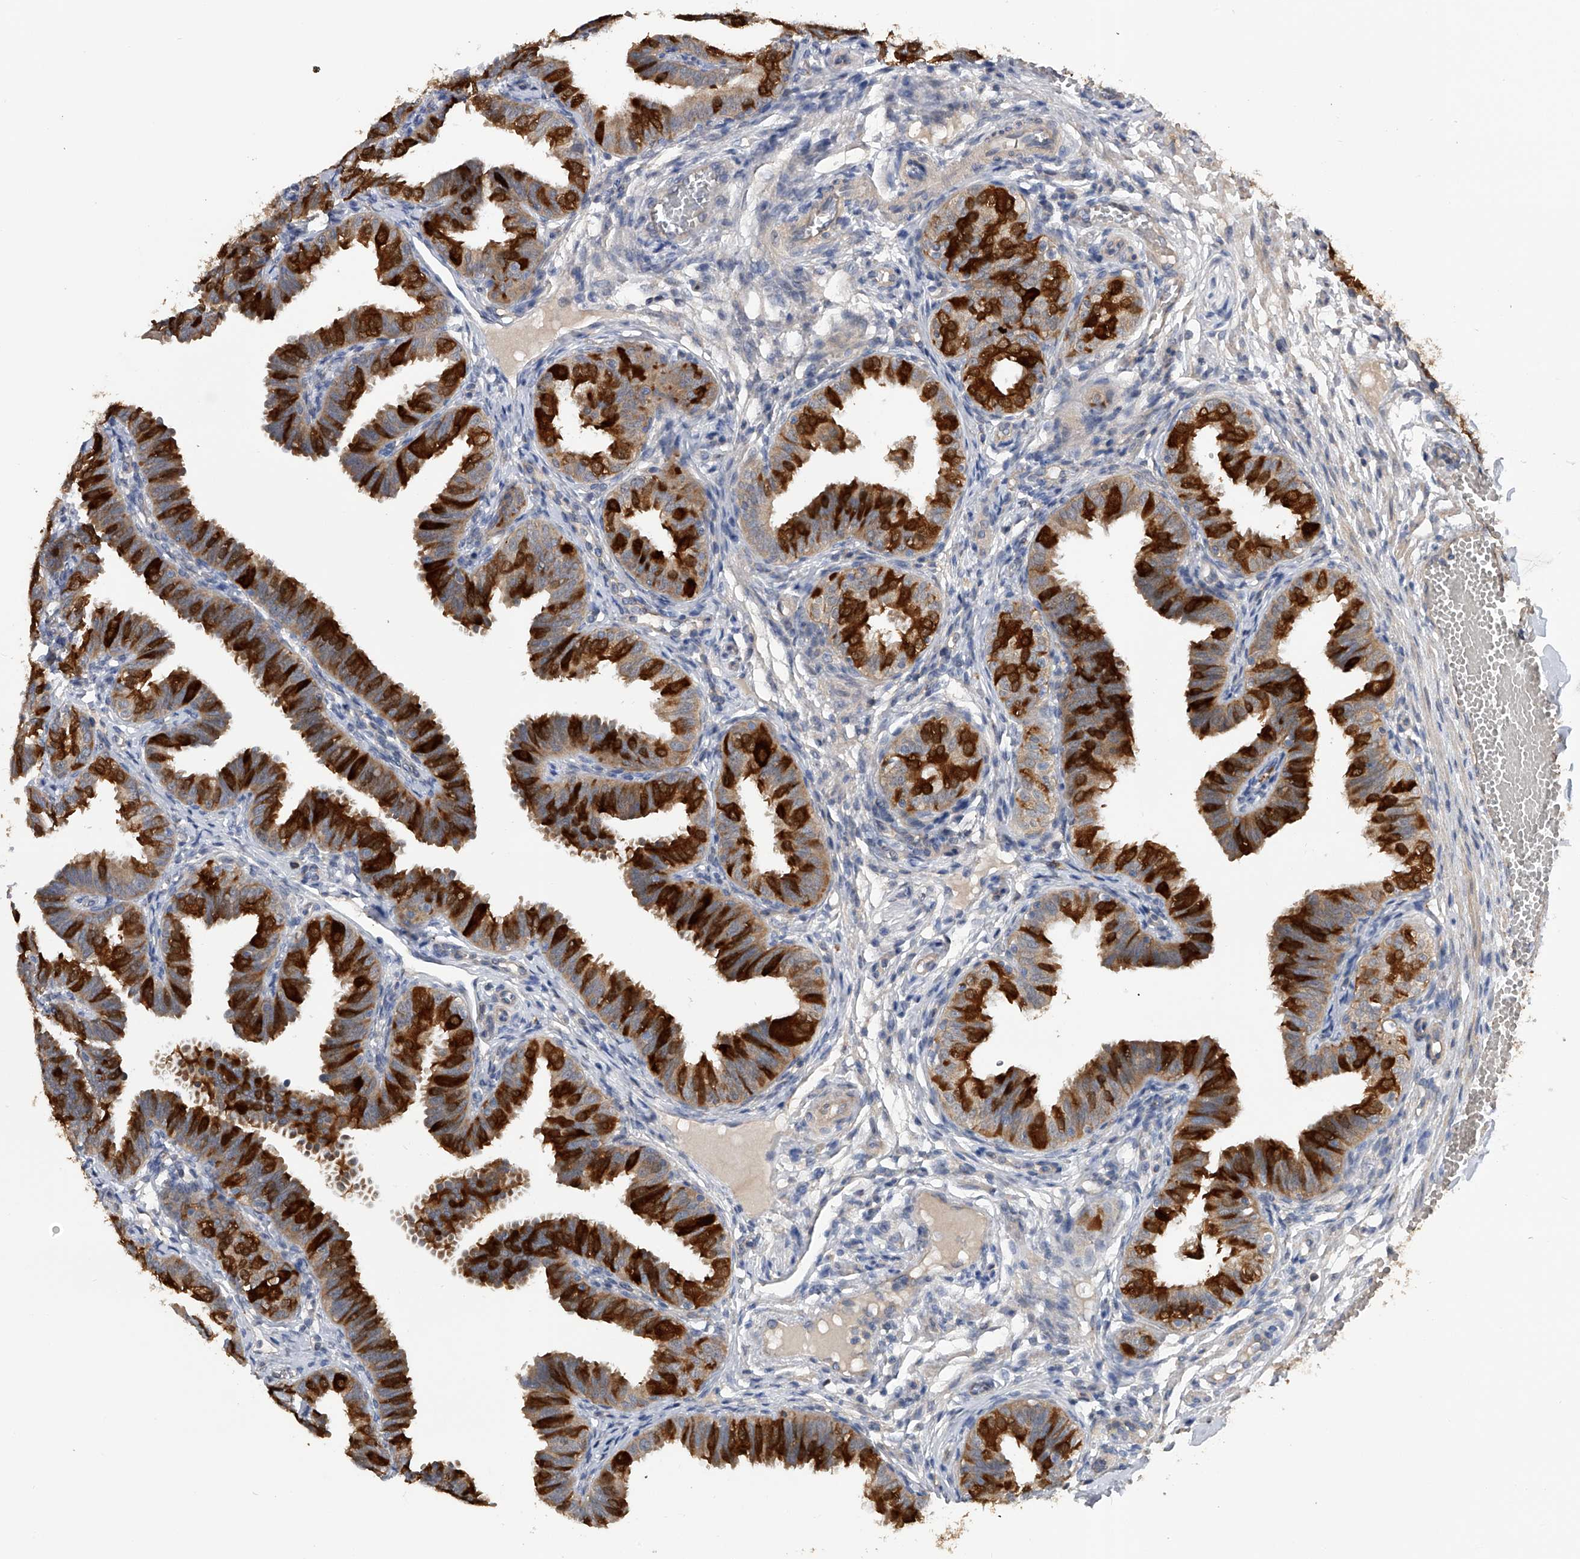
{"staining": {"intensity": "strong", "quantity": "25%-75%", "location": "cytoplasmic/membranous"}, "tissue": "fallopian tube", "cell_type": "Glandular cells", "image_type": "normal", "snomed": [{"axis": "morphology", "description": "Normal tissue, NOS"}, {"axis": "topography", "description": "Fallopian tube"}], "caption": "Glandular cells reveal high levels of strong cytoplasmic/membranous staining in approximately 25%-75% of cells in benign human fallopian tube. The staining was performed using DAB (3,3'-diaminobenzidine), with brown indicating positive protein expression. Nuclei are stained blue with hematoxylin.", "gene": "CFAP298", "patient": {"sex": "female", "age": 35}}